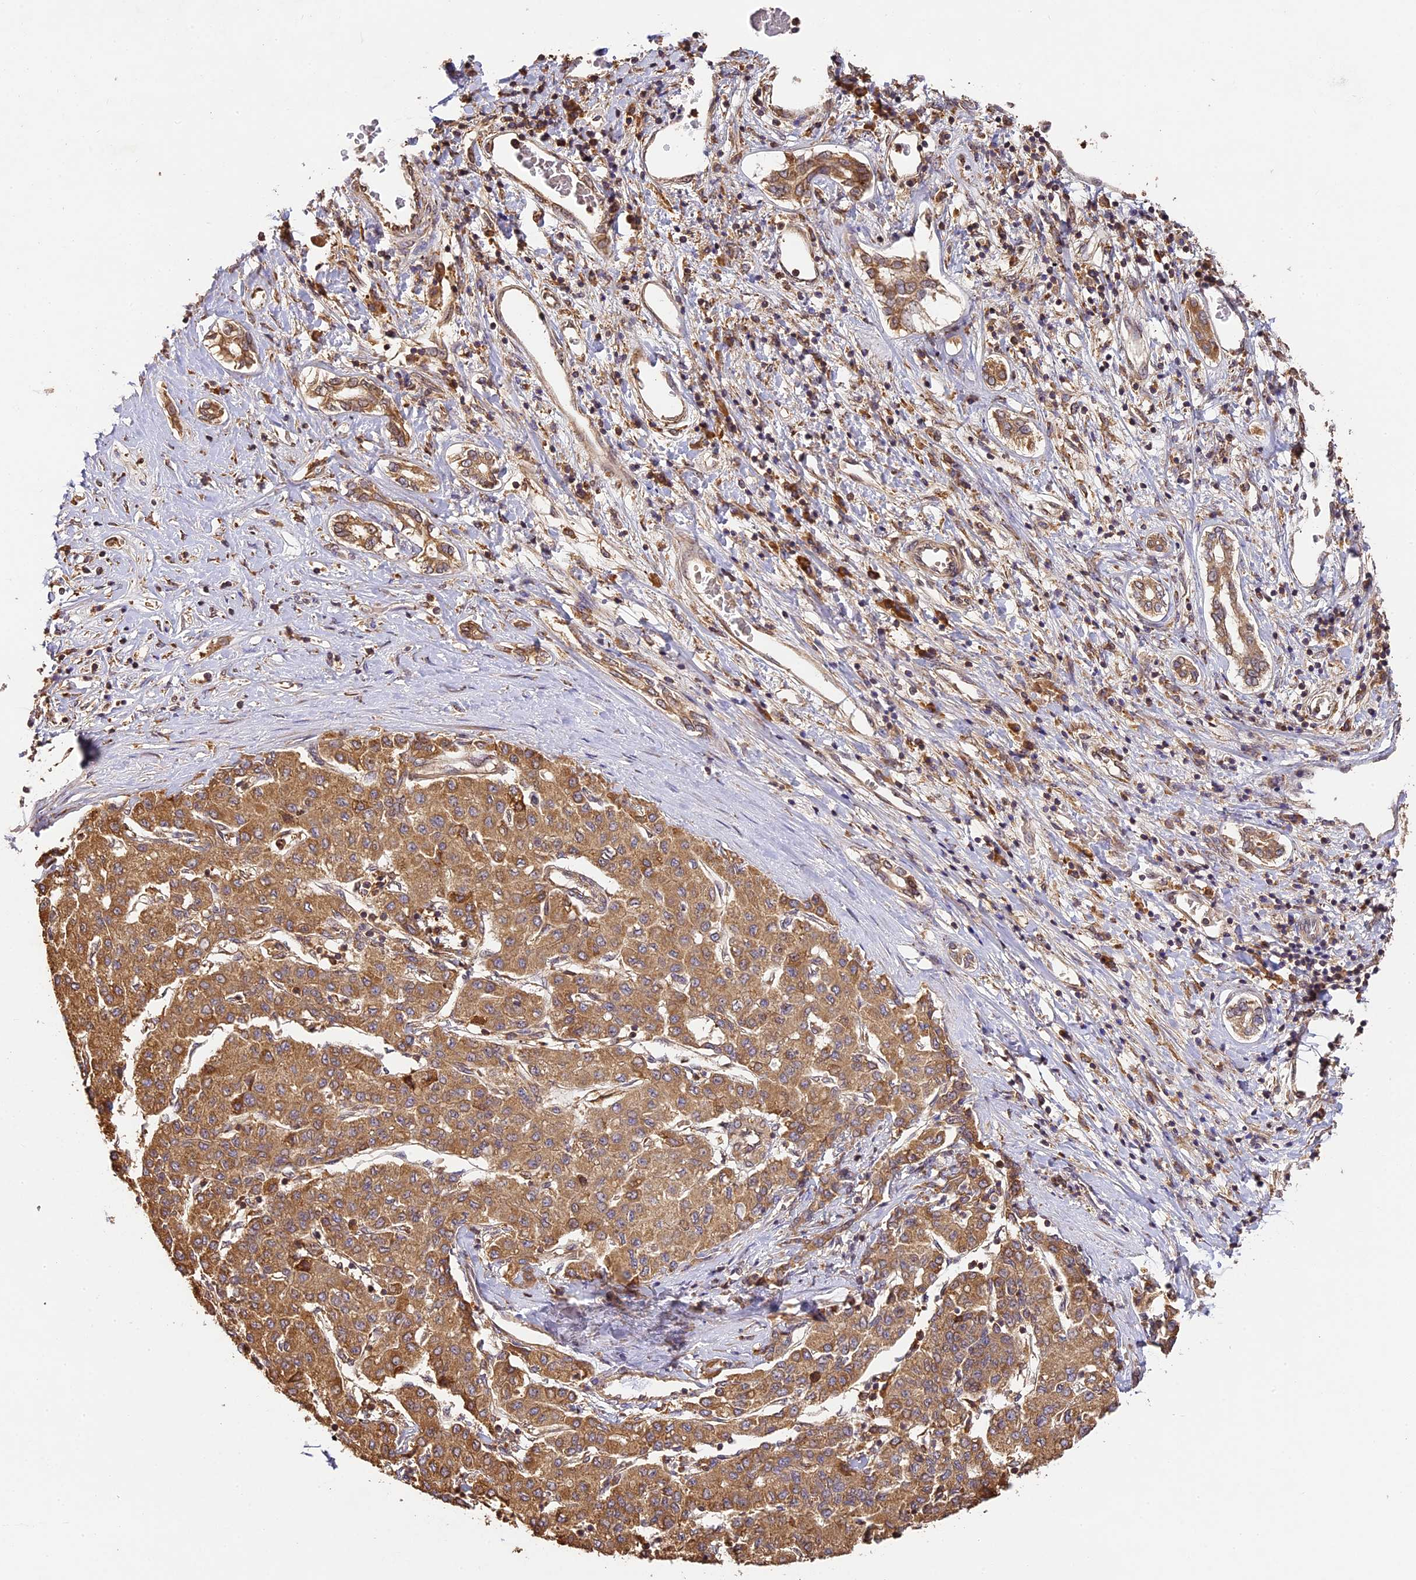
{"staining": {"intensity": "moderate", "quantity": ">75%", "location": "cytoplasmic/membranous"}, "tissue": "liver cancer", "cell_type": "Tumor cells", "image_type": "cancer", "snomed": [{"axis": "morphology", "description": "Carcinoma, Hepatocellular, NOS"}, {"axis": "topography", "description": "Liver"}], "caption": "Immunohistochemical staining of liver hepatocellular carcinoma reveals medium levels of moderate cytoplasmic/membranous protein staining in about >75% of tumor cells.", "gene": "BRAP", "patient": {"sex": "male", "age": 65}}